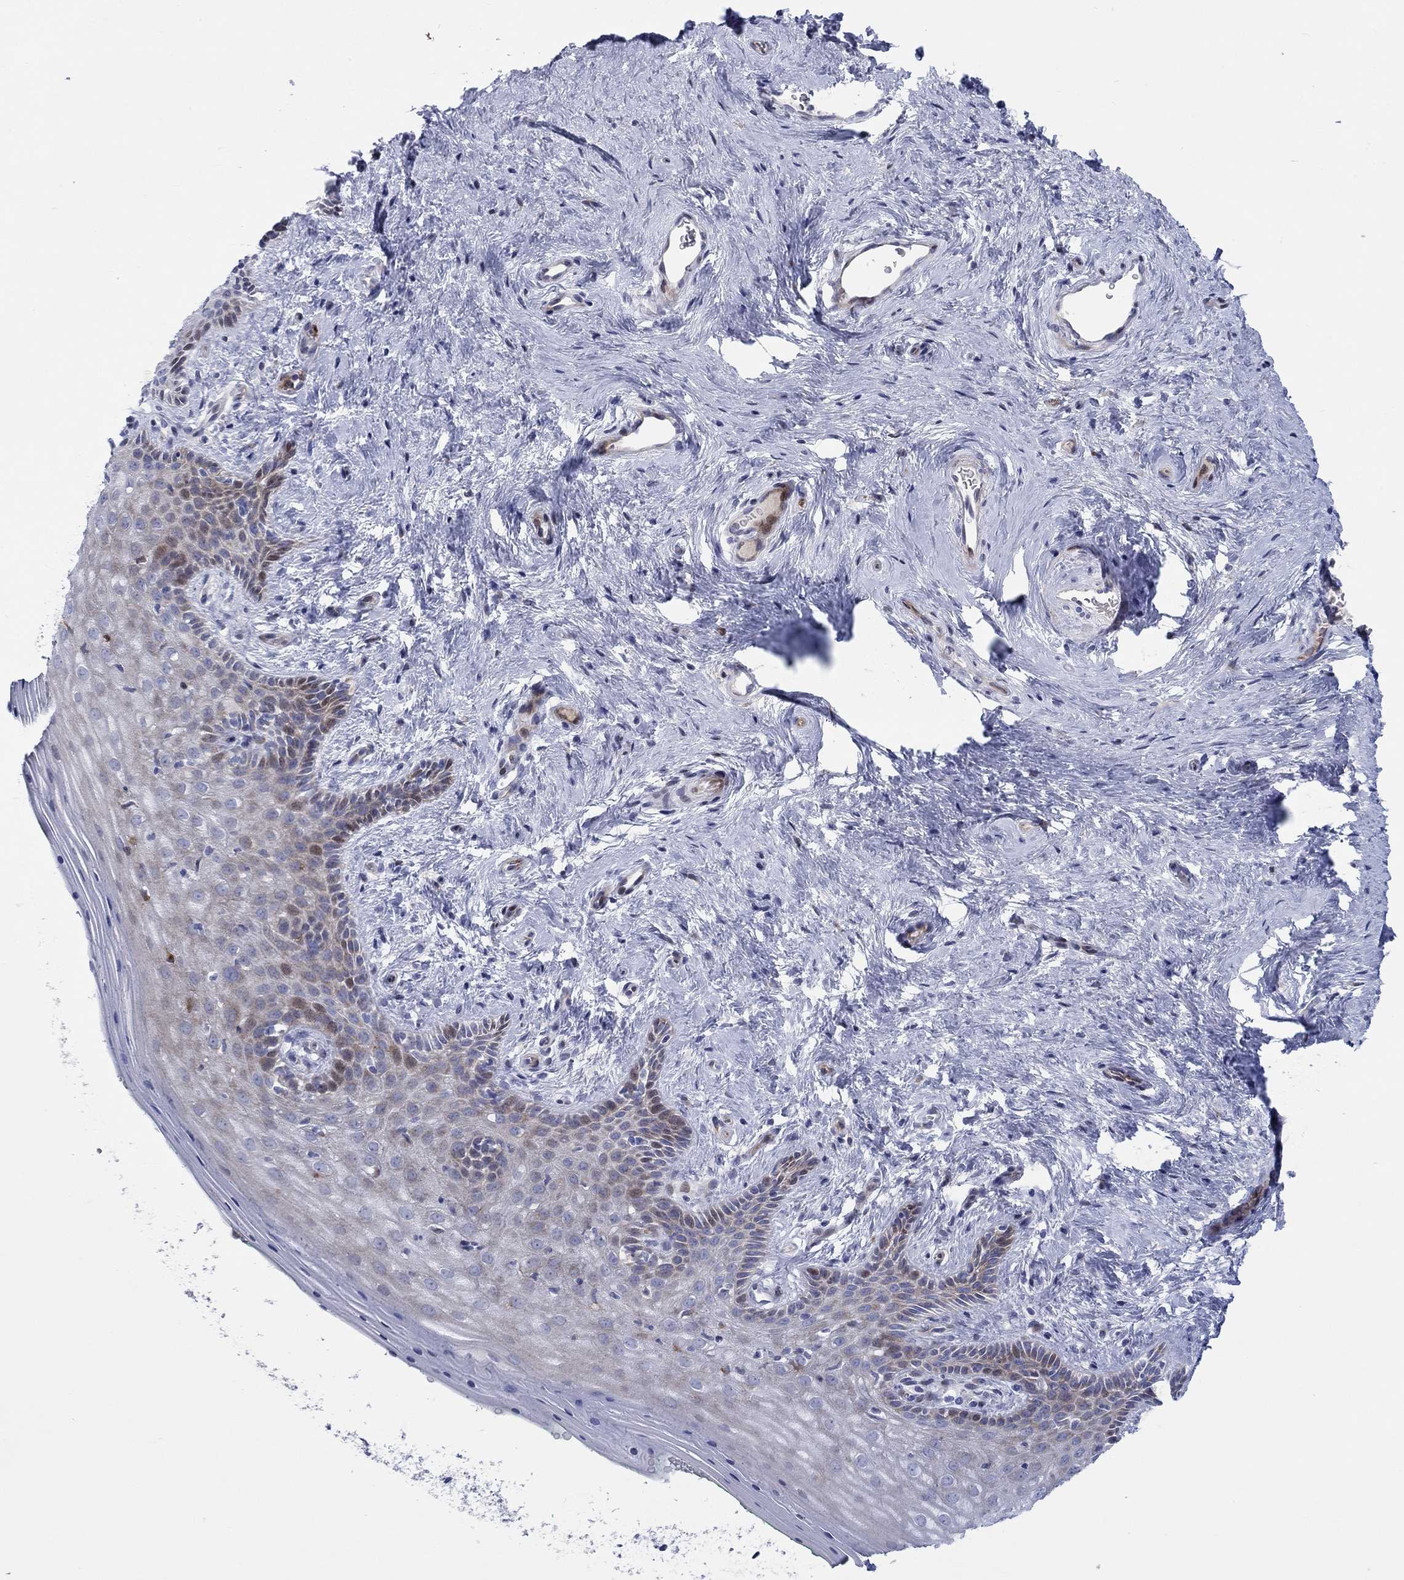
{"staining": {"intensity": "negative", "quantity": "none", "location": "none"}, "tissue": "vagina", "cell_type": "Squamous epithelial cells", "image_type": "normal", "snomed": [{"axis": "morphology", "description": "Normal tissue, NOS"}, {"axis": "topography", "description": "Vagina"}], "caption": "The image displays no significant expression in squamous epithelial cells of vagina.", "gene": "ARHGAP36", "patient": {"sex": "female", "age": 45}}